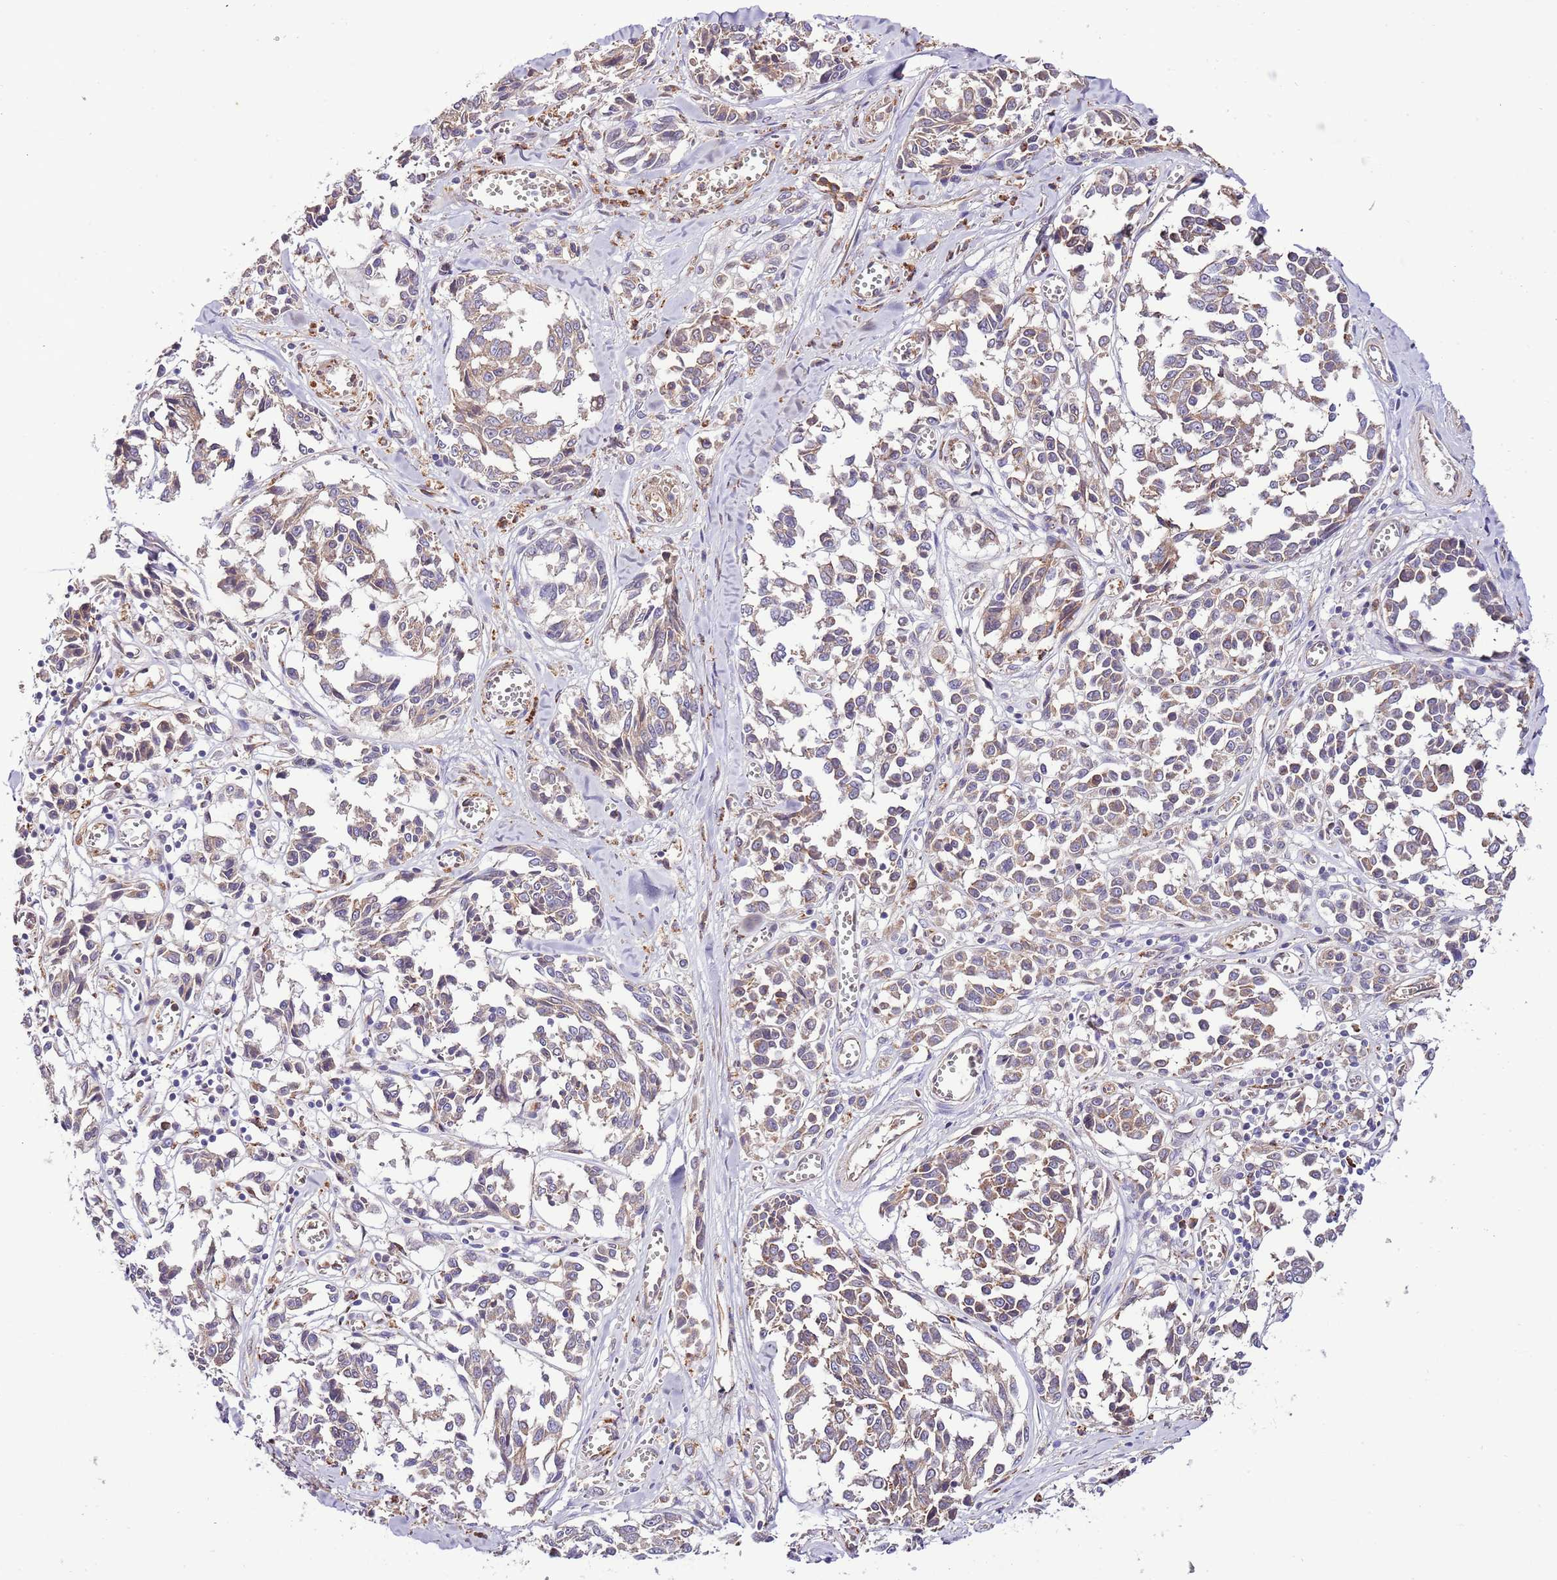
{"staining": {"intensity": "moderate", "quantity": "25%-75%", "location": "cytoplasmic/membranous"}, "tissue": "melanoma", "cell_type": "Tumor cells", "image_type": "cancer", "snomed": [{"axis": "morphology", "description": "Malignant melanoma, NOS"}, {"axis": "topography", "description": "Skin"}], "caption": "Melanoma stained with a protein marker shows moderate staining in tumor cells.", "gene": "DOCK6", "patient": {"sex": "female", "age": 64}}